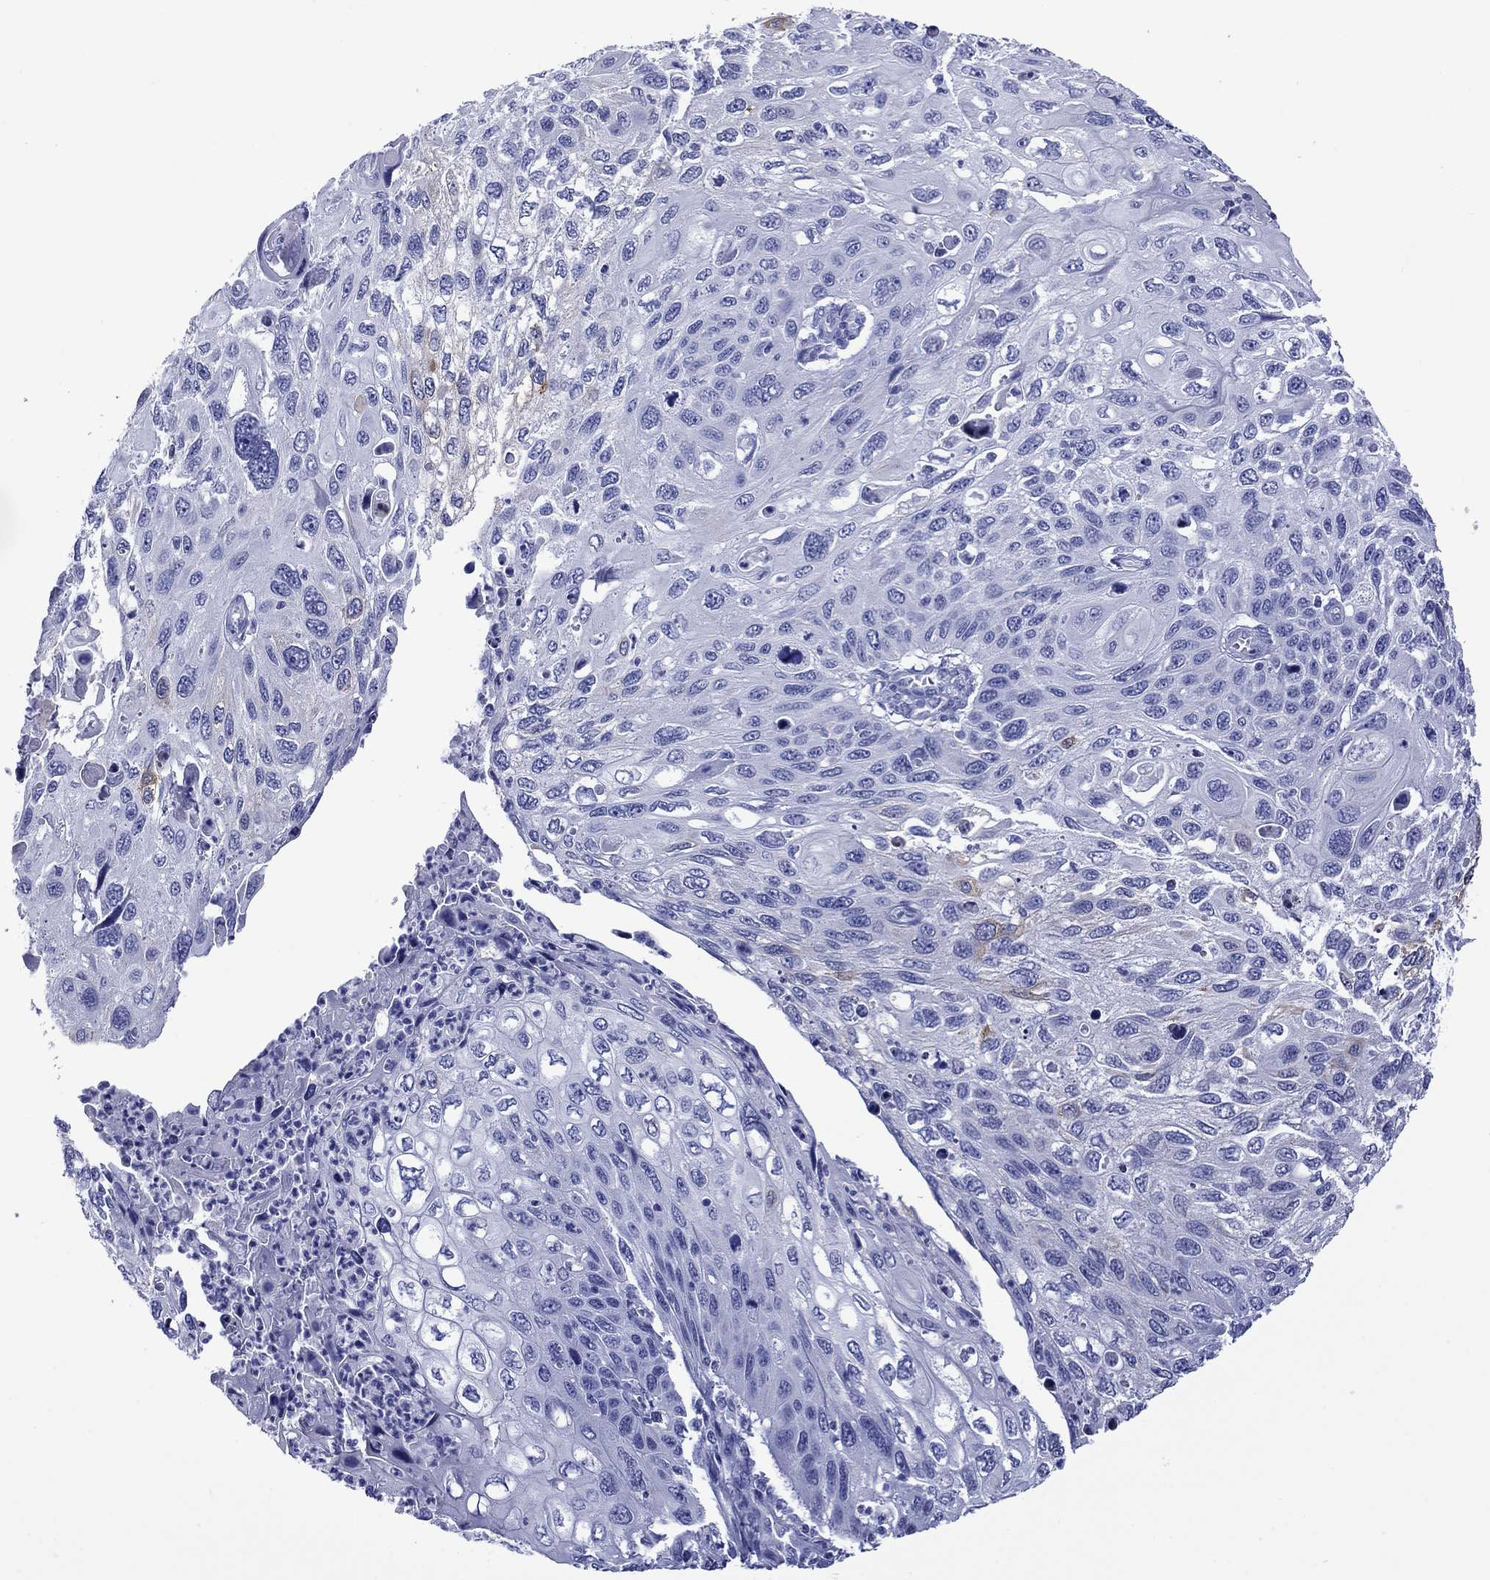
{"staining": {"intensity": "negative", "quantity": "none", "location": "none"}, "tissue": "cervical cancer", "cell_type": "Tumor cells", "image_type": "cancer", "snomed": [{"axis": "morphology", "description": "Squamous cell carcinoma, NOS"}, {"axis": "topography", "description": "Cervix"}], "caption": "Cervical cancer (squamous cell carcinoma) stained for a protein using immunohistochemistry (IHC) shows no positivity tumor cells.", "gene": "ROM1", "patient": {"sex": "female", "age": 70}}